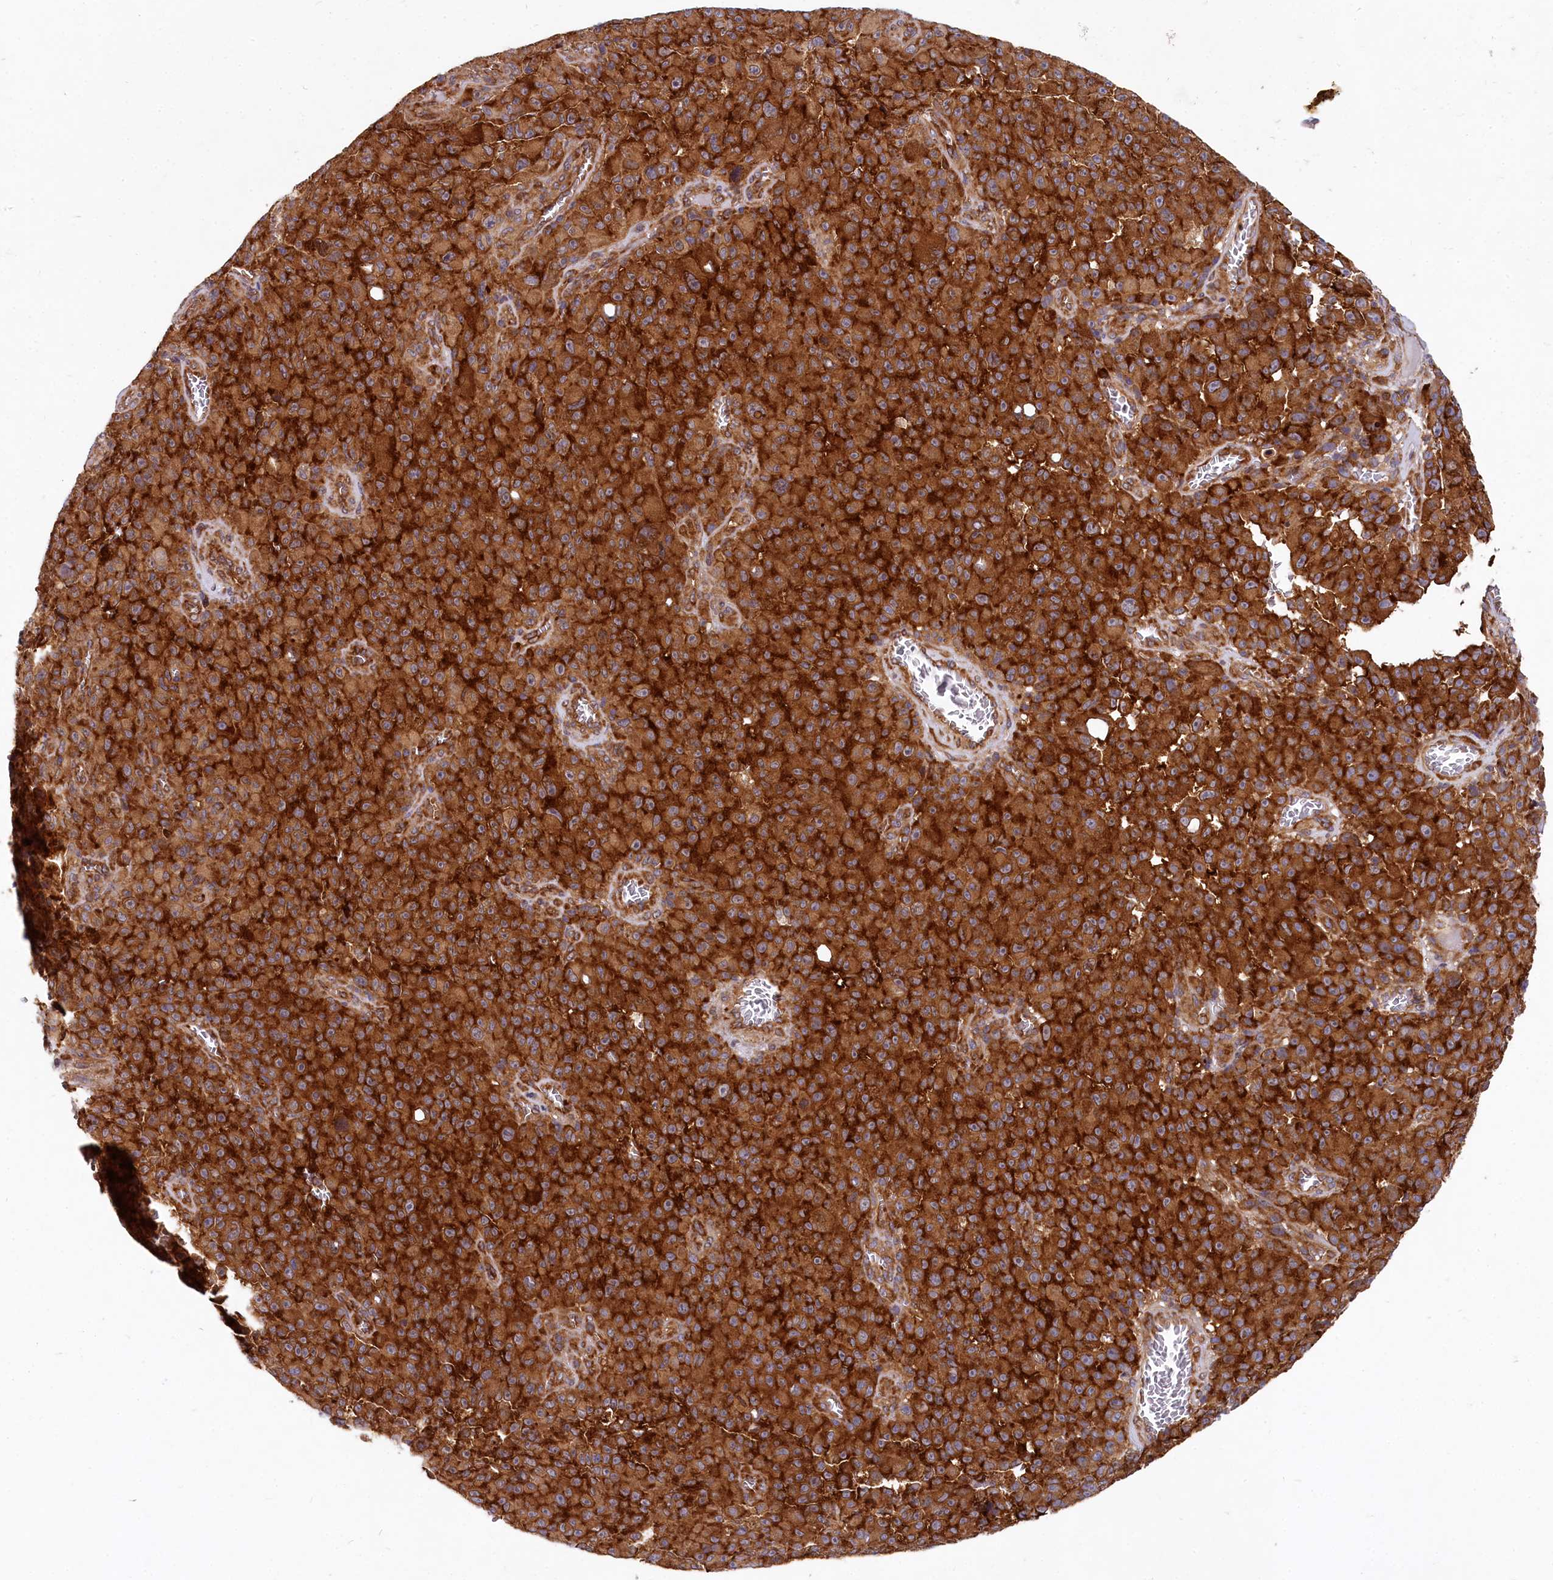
{"staining": {"intensity": "strong", "quantity": ">75%", "location": "cytoplasmic/membranous"}, "tissue": "melanoma", "cell_type": "Tumor cells", "image_type": "cancer", "snomed": [{"axis": "morphology", "description": "Malignant melanoma, NOS"}, {"axis": "topography", "description": "Skin"}], "caption": "A brown stain shows strong cytoplasmic/membranous staining of a protein in human malignant melanoma tumor cells. (brown staining indicates protein expression, while blue staining denotes nuclei).", "gene": "EIF2B2", "patient": {"sex": "female", "age": 82}}